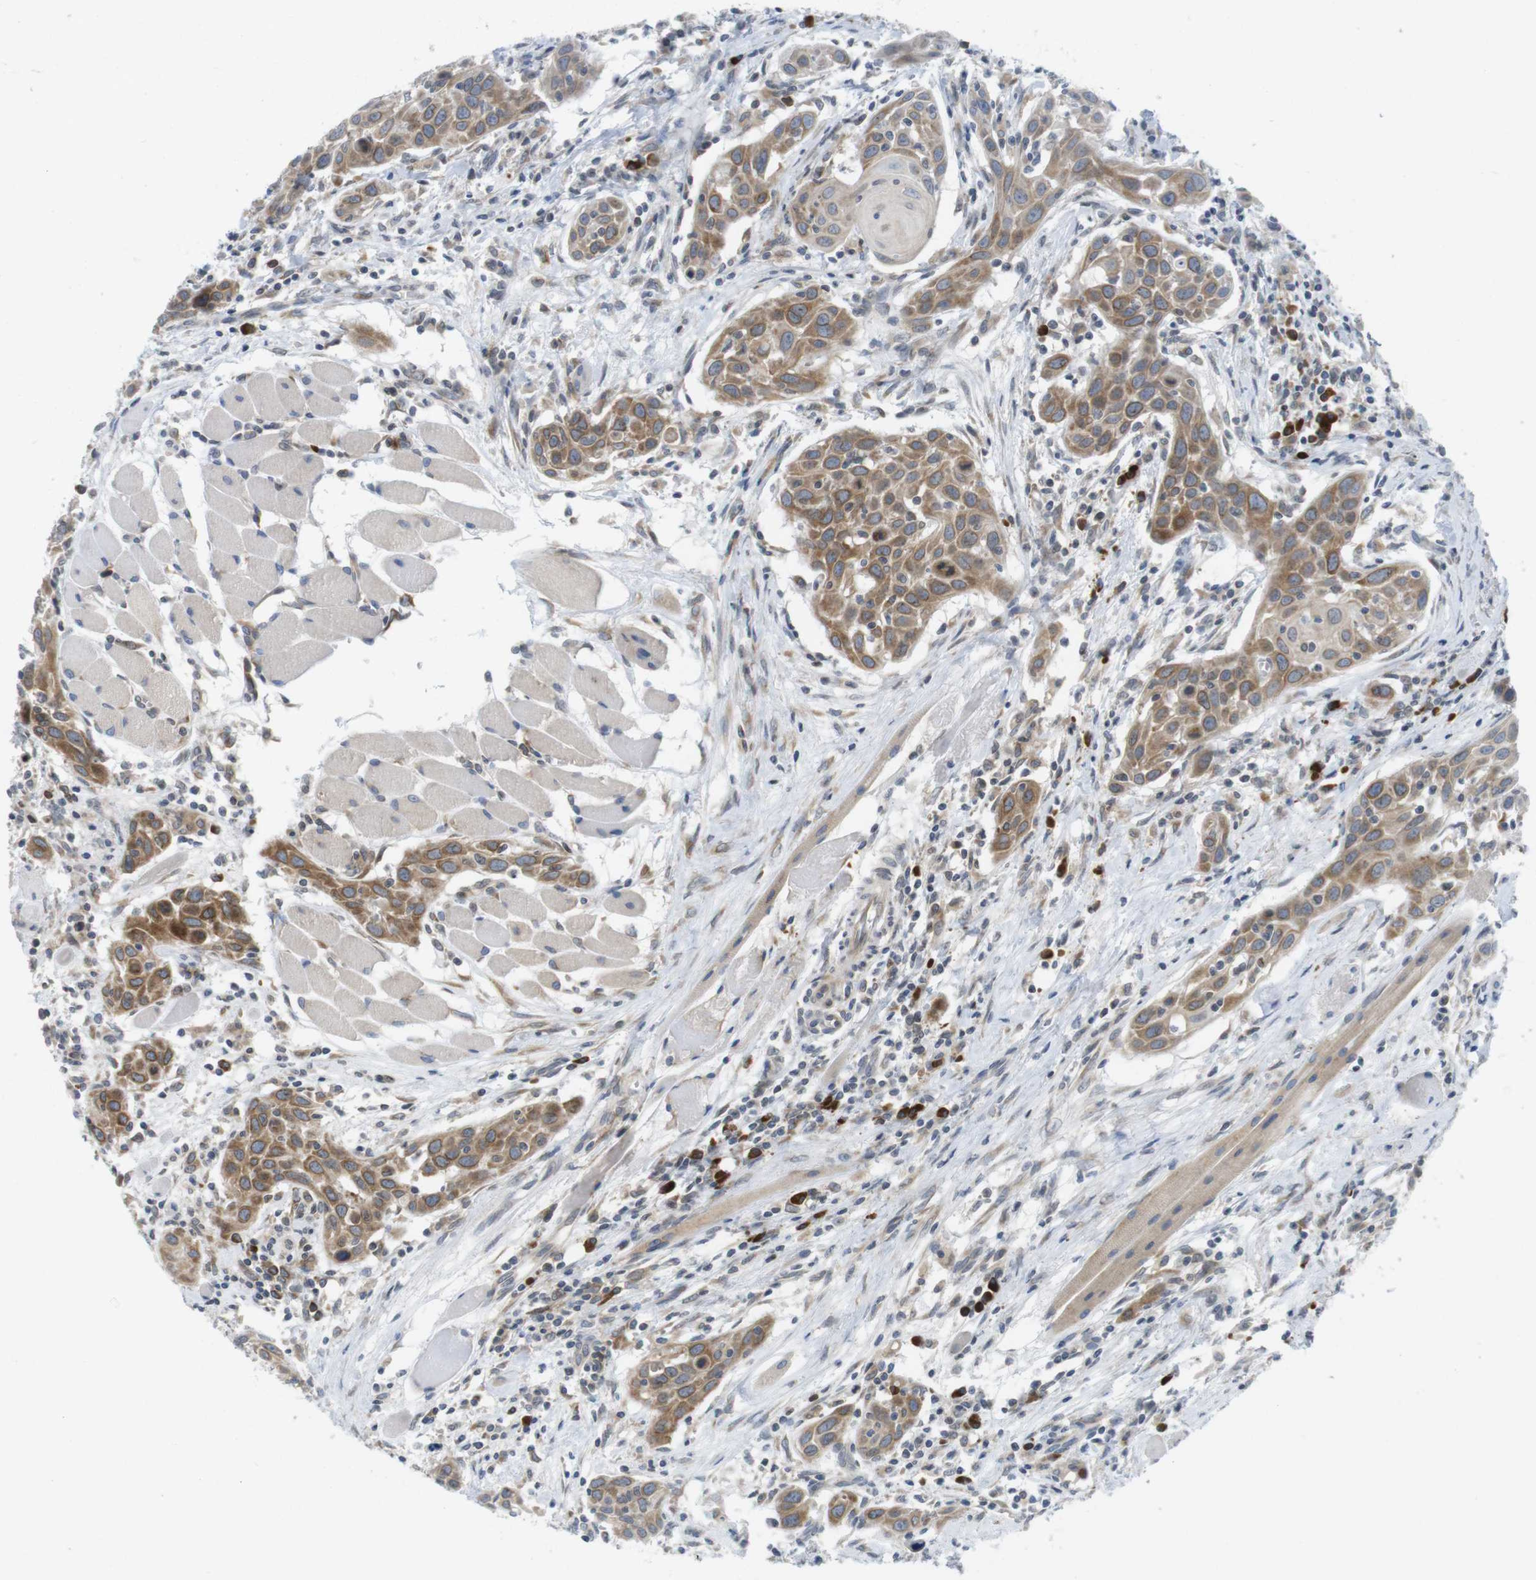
{"staining": {"intensity": "moderate", "quantity": ">75%", "location": "cytoplasmic/membranous"}, "tissue": "head and neck cancer", "cell_type": "Tumor cells", "image_type": "cancer", "snomed": [{"axis": "morphology", "description": "Squamous cell carcinoma, NOS"}, {"axis": "topography", "description": "Oral tissue"}, {"axis": "topography", "description": "Head-Neck"}], "caption": "Head and neck cancer stained with DAB immunohistochemistry (IHC) demonstrates medium levels of moderate cytoplasmic/membranous expression in approximately >75% of tumor cells.", "gene": "ERGIC3", "patient": {"sex": "female", "age": 50}}